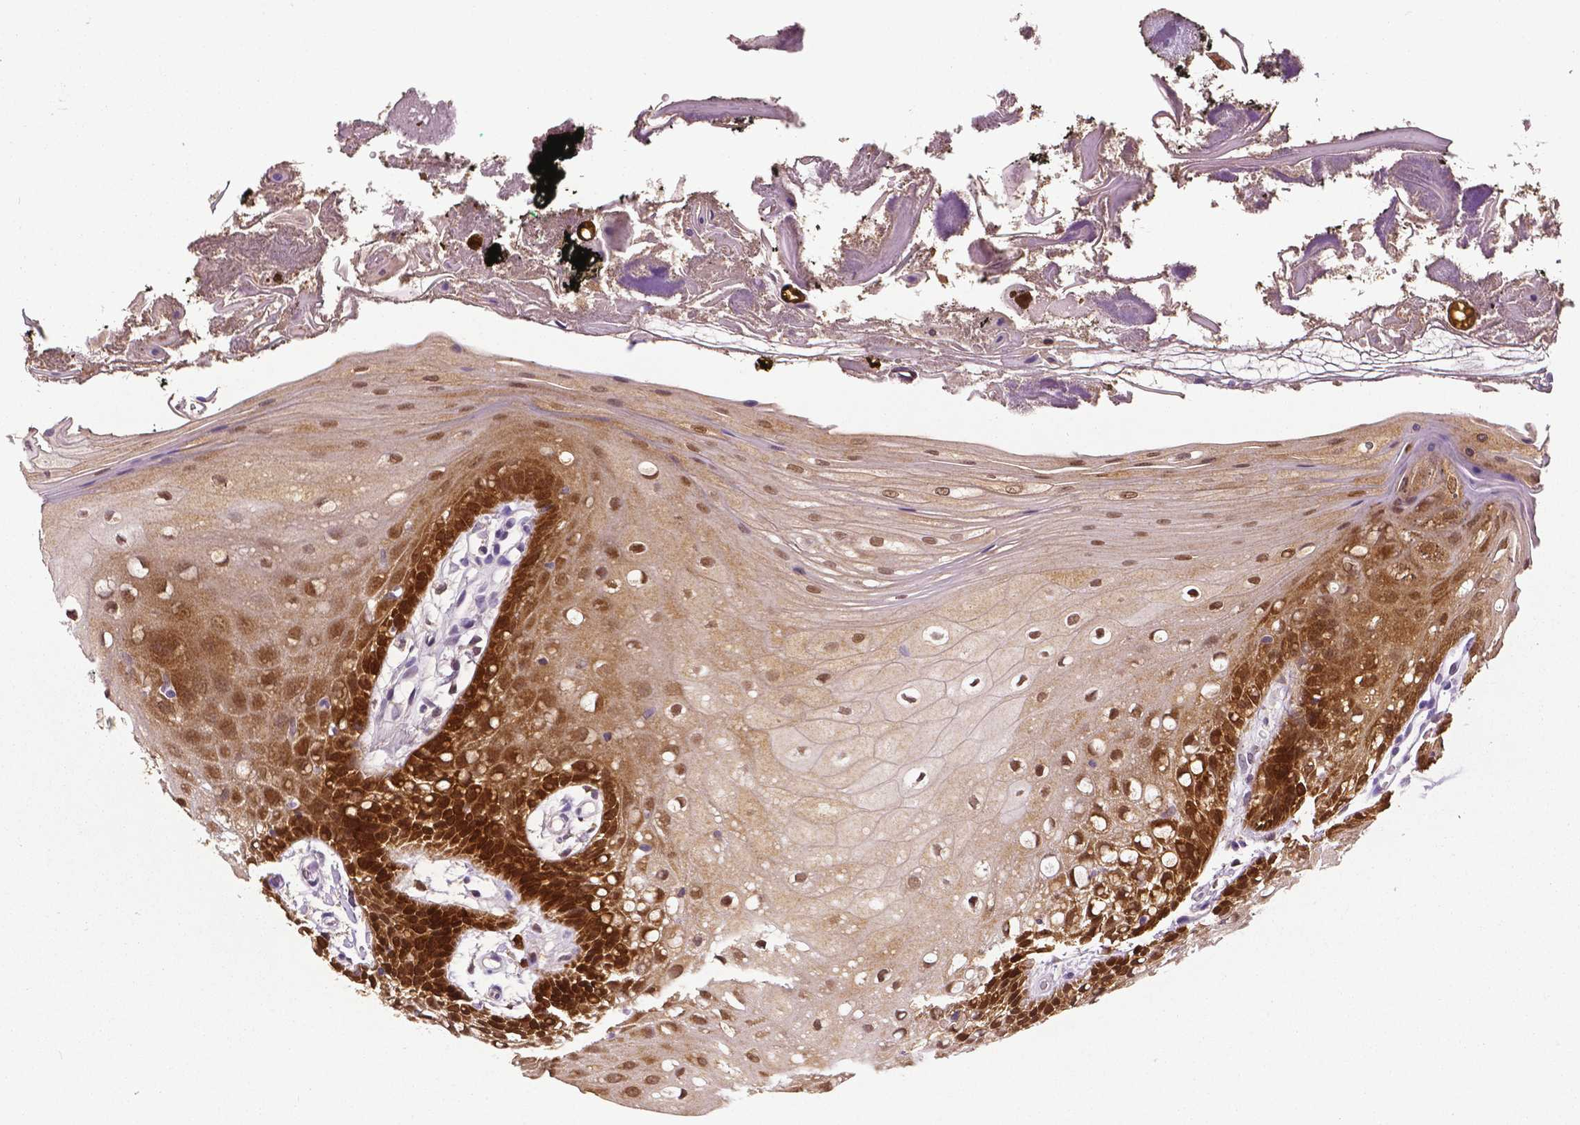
{"staining": {"intensity": "strong", "quantity": "25%-75%", "location": "cytoplasmic/membranous,nuclear"}, "tissue": "oral mucosa", "cell_type": "Squamous epithelial cells", "image_type": "normal", "snomed": [{"axis": "morphology", "description": "Normal tissue, NOS"}, {"axis": "morphology", "description": "Squamous cell carcinoma, NOS"}, {"axis": "topography", "description": "Oral tissue"}, {"axis": "topography", "description": "Head-Neck"}], "caption": "Immunohistochemistry of benign oral mucosa reveals high levels of strong cytoplasmic/membranous,nuclear expression in about 25%-75% of squamous epithelial cells.", "gene": "PHGDH", "patient": {"sex": "male", "age": 69}}